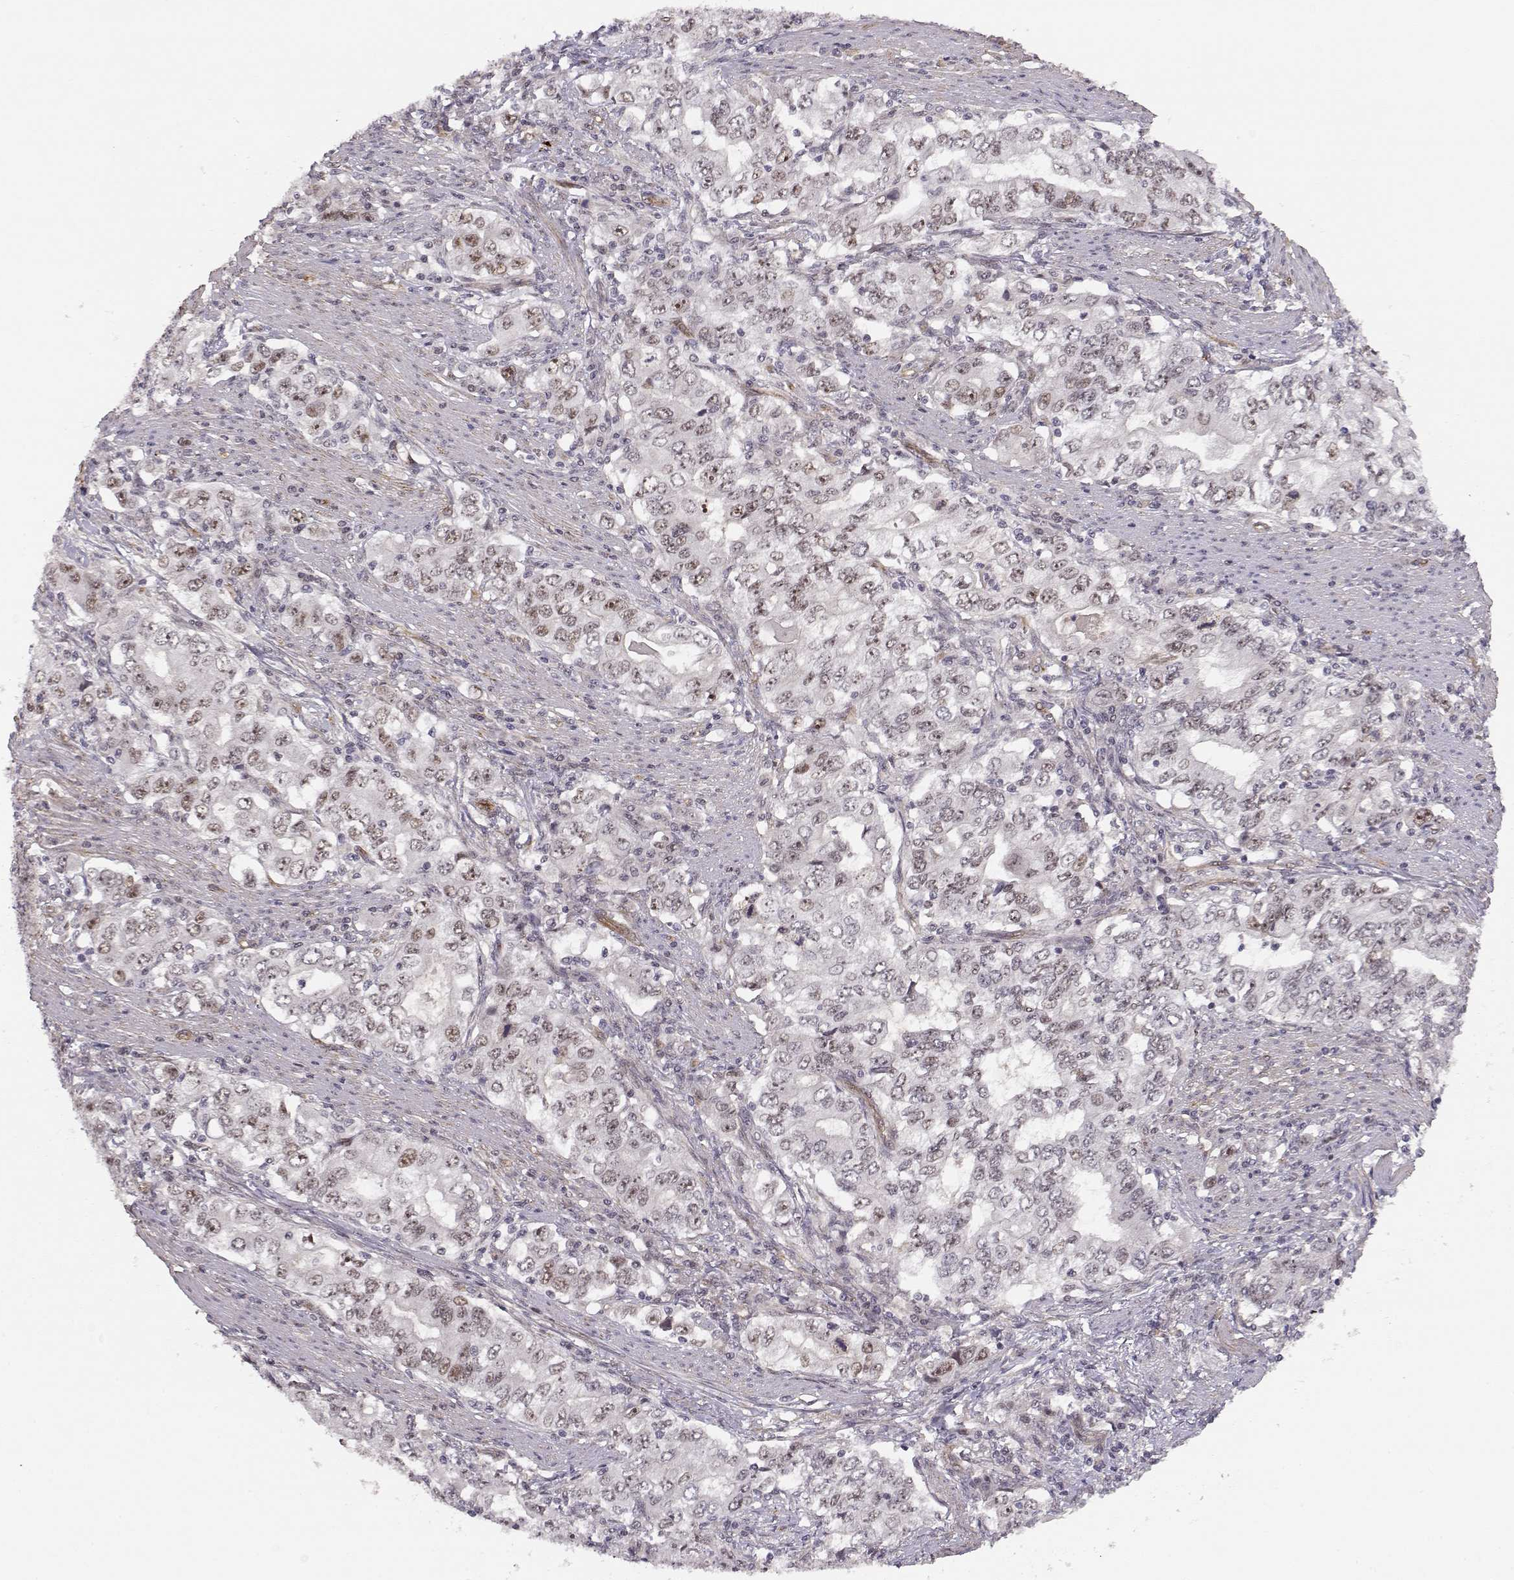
{"staining": {"intensity": "moderate", "quantity": "25%-75%", "location": "nuclear"}, "tissue": "stomach cancer", "cell_type": "Tumor cells", "image_type": "cancer", "snomed": [{"axis": "morphology", "description": "Adenocarcinoma, NOS"}, {"axis": "topography", "description": "Stomach, lower"}], "caption": "The micrograph shows immunohistochemical staining of stomach cancer (adenocarcinoma). There is moderate nuclear expression is seen in about 25%-75% of tumor cells.", "gene": "CIR1", "patient": {"sex": "female", "age": 72}}